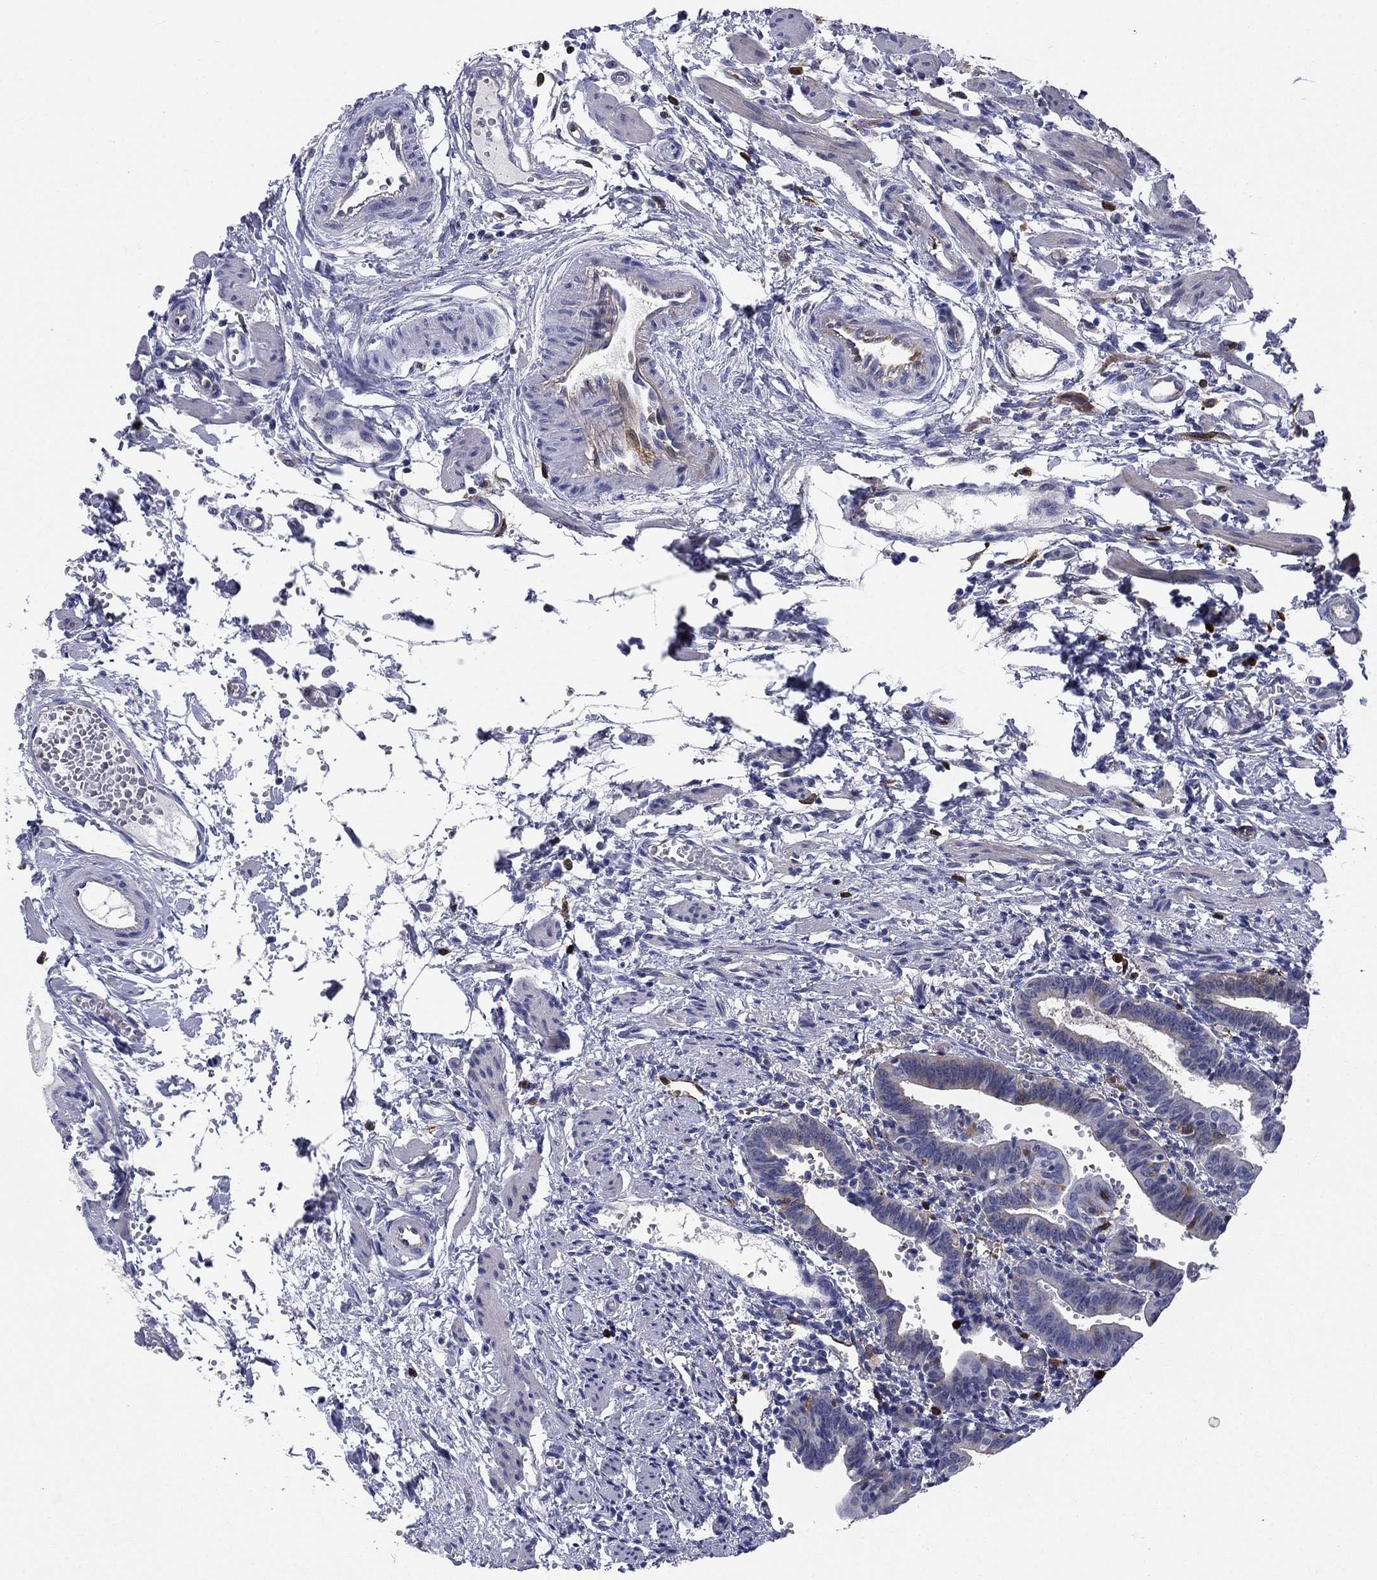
{"staining": {"intensity": "negative", "quantity": "none", "location": "none"}, "tissue": "fallopian tube", "cell_type": "Glandular cells", "image_type": "normal", "snomed": [{"axis": "morphology", "description": "Normal tissue, NOS"}, {"axis": "morphology", "description": "Carcinoma, endometroid"}, {"axis": "topography", "description": "Fallopian tube"}, {"axis": "topography", "description": "Ovary"}], "caption": "This is an immunohistochemistry (IHC) histopathology image of unremarkable human fallopian tube. There is no expression in glandular cells.", "gene": "STMN1", "patient": {"sex": "female", "age": 42}}